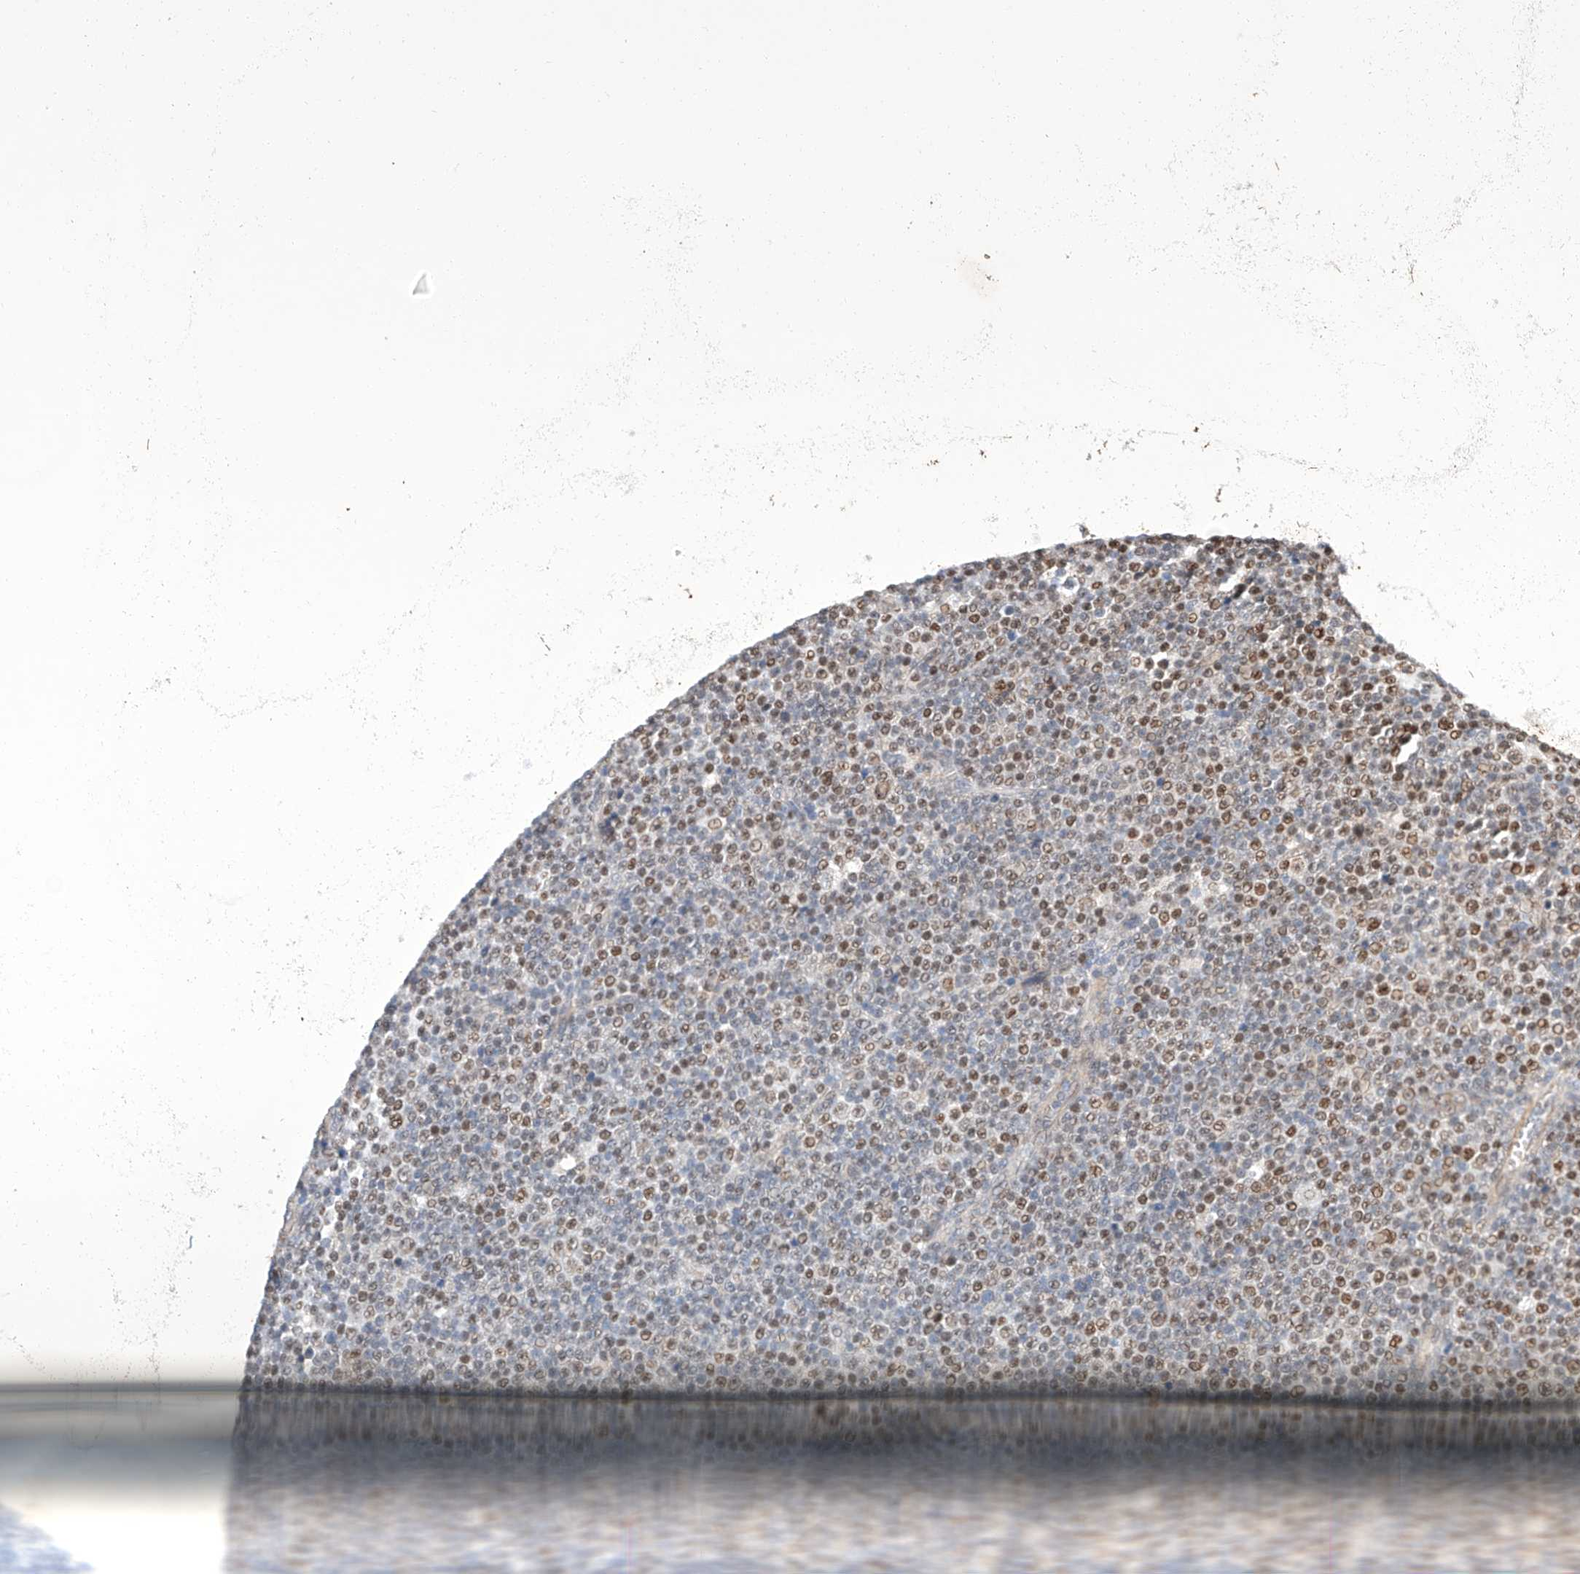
{"staining": {"intensity": "strong", "quantity": "25%-75%", "location": "nuclear"}, "tissue": "lymphoma", "cell_type": "Tumor cells", "image_type": "cancer", "snomed": [{"axis": "morphology", "description": "Malignant lymphoma, non-Hodgkin's type, Low grade"}, {"axis": "topography", "description": "Lymph node"}], "caption": "Human lymphoma stained with a brown dye exhibits strong nuclear positive positivity in approximately 25%-75% of tumor cells.", "gene": "HDAC9", "patient": {"sex": "female", "age": 67}}